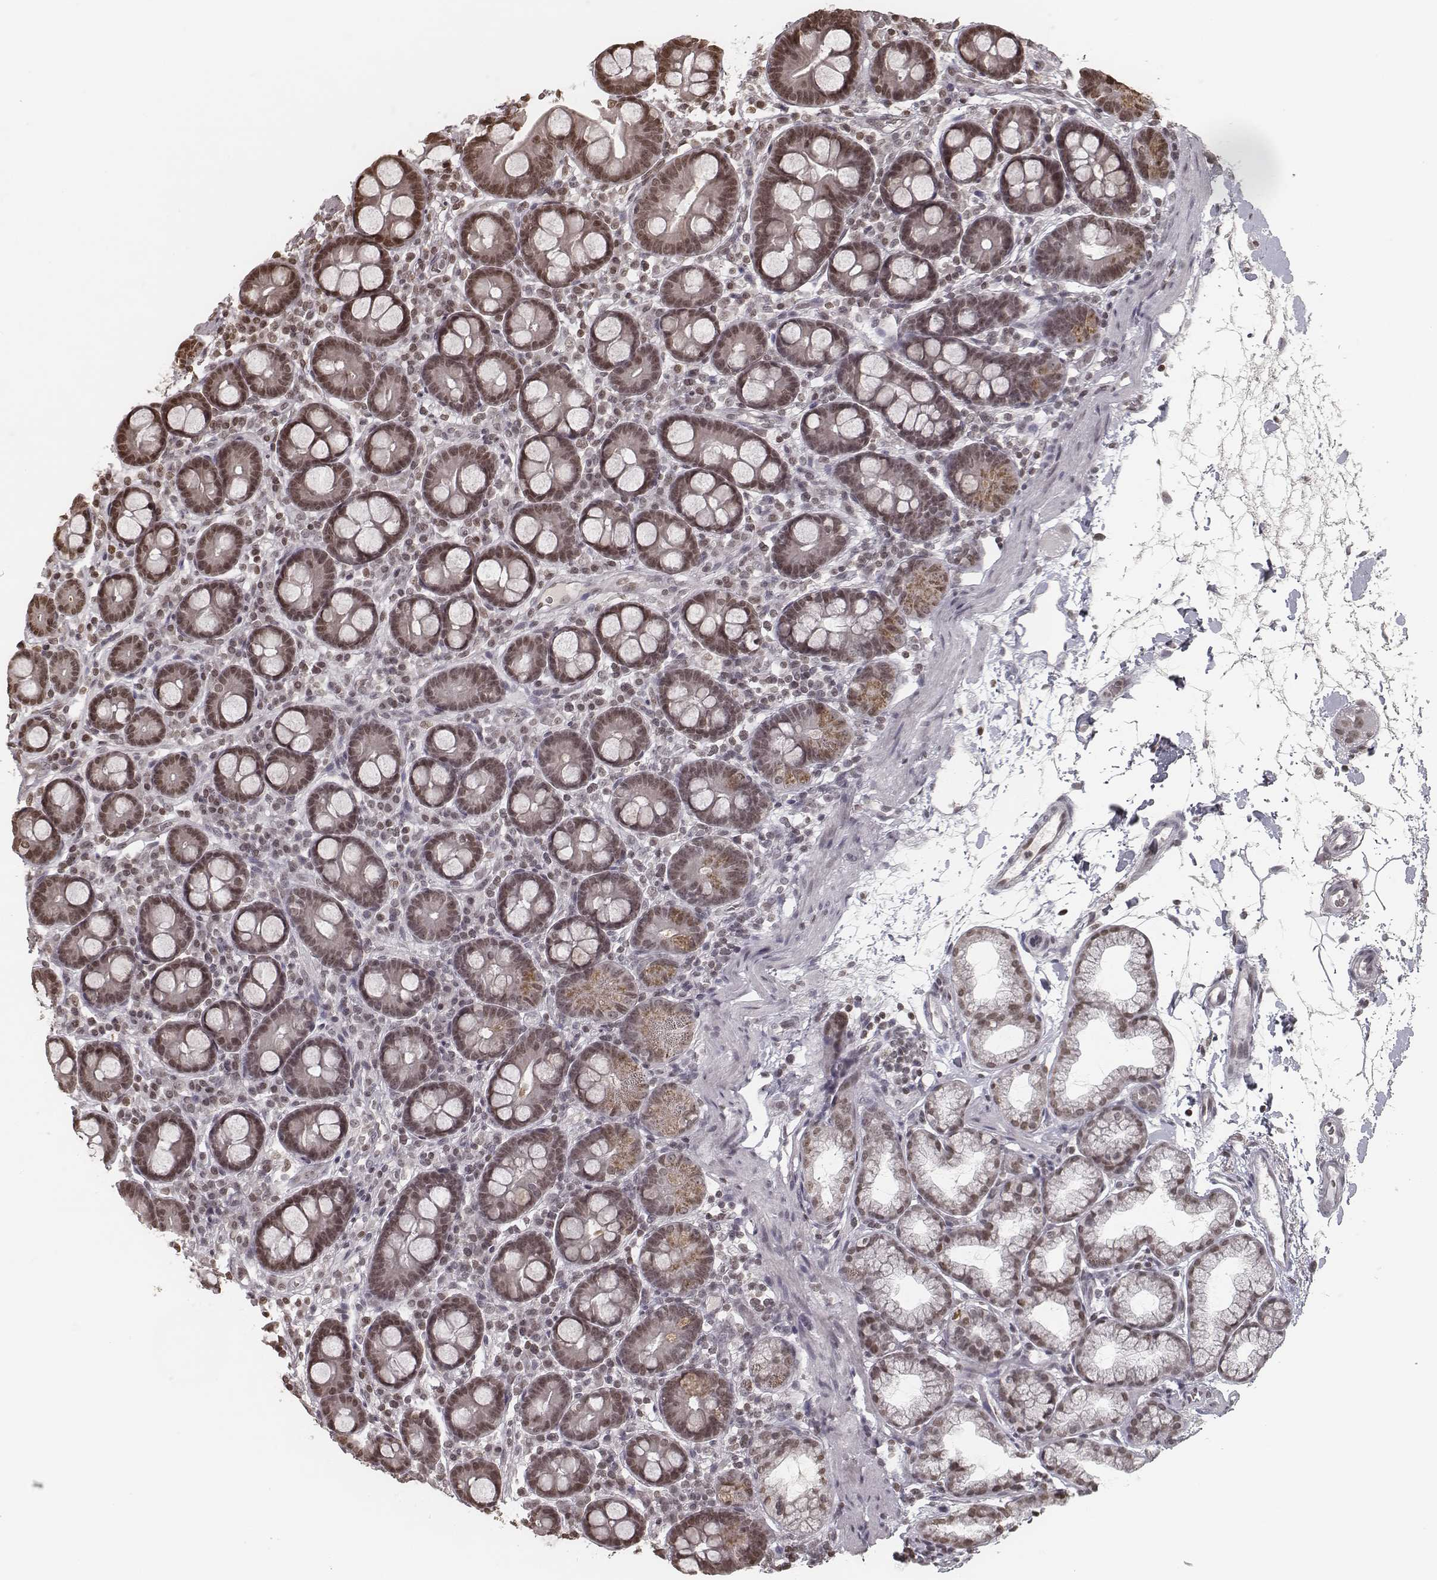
{"staining": {"intensity": "weak", "quantity": ">75%", "location": "nuclear"}, "tissue": "duodenum", "cell_type": "Glandular cells", "image_type": "normal", "snomed": [{"axis": "morphology", "description": "Normal tissue, NOS"}, {"axis": "topography", "description": "Pancreas"}, {"axis": "topography", "description": "Duodenum"}], "caption": "Protein expression analysis of unremarkable duodenum displays weak nuclear positivity in about >75% of glandular cells.", "gene": "HMGA2", "patient": {"sex": "male", "age": 59}}